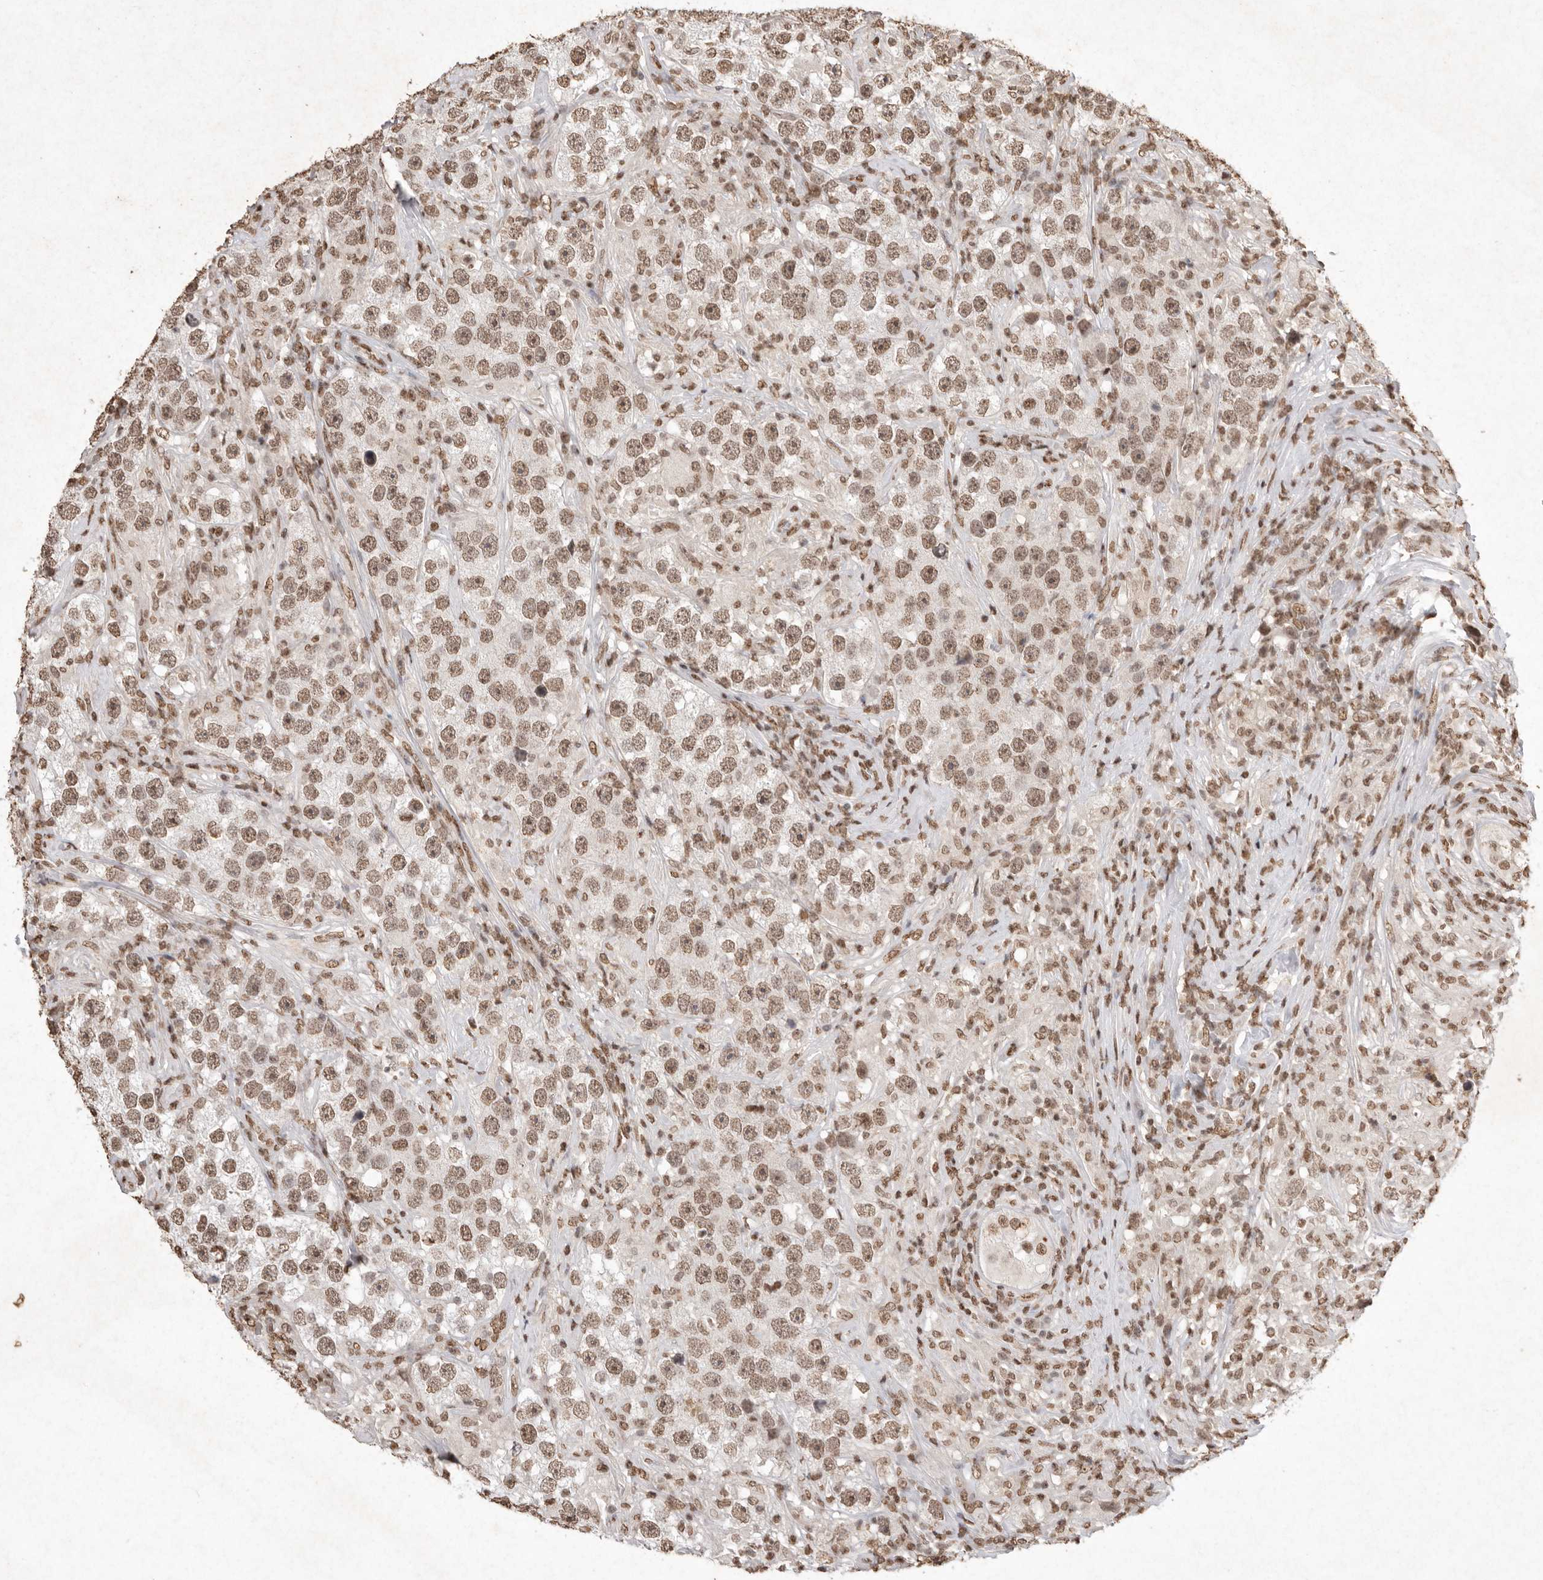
{"staining": {"intensity": "moderate", "quantity": ">75%", "location": "nuclear"}, "tissue": "testis cancer", "cell_type": "Tumor cells", "image_type": "cancer", "snomed": [{"axis": "morphology", "description": "Seminoma, NOS"}, {"axis": "topography", "description": "Testis"}], "caption": "Testis cancer tissue exhibits moderate nuclear staining in approximately >75% of tumor cells", "gene": "NKX3-2", "patient": {"sex": "male", "age": 49}}